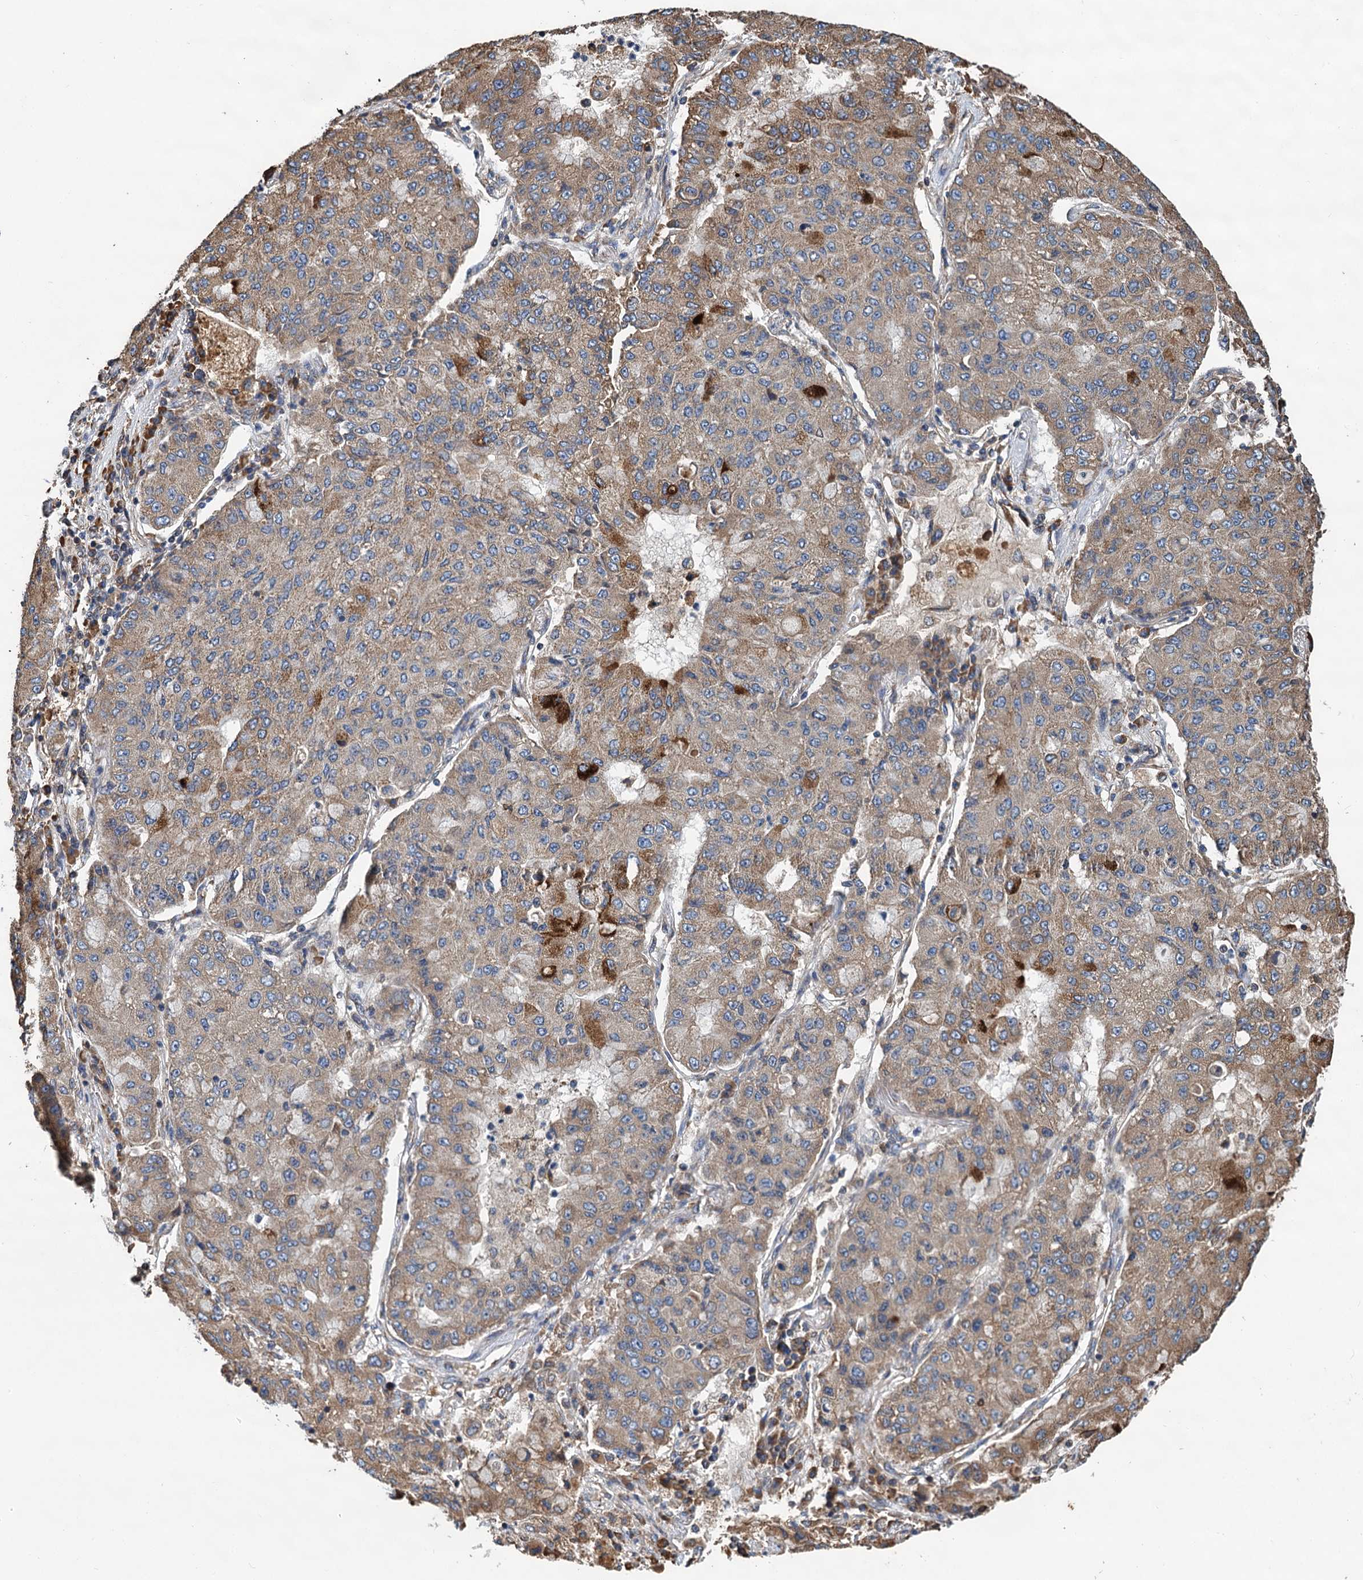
{"staining": {"intensity": "moderate", "quantity": ">75%", "location": "cytoplasmic/membranous"}, "tissue": "lung cancer", "cell_type": "Tumor cells", "image_type": "cancer", "snomed": [{"axis": "morphology", "description": "Squamous cell carcinoma, NOS"}, {"axis": "topography", "description": "Lung"}], "caption": "Tumor cells show moderate cytoplasmic/membranous positivity in about >75% of cells in squamous cell carcinoma (lung). The protein of interest is shown in brown color, while the nuclei are stained blue.", "gene": "LINS1", "patient": {"sex": "male", "age": 74}}